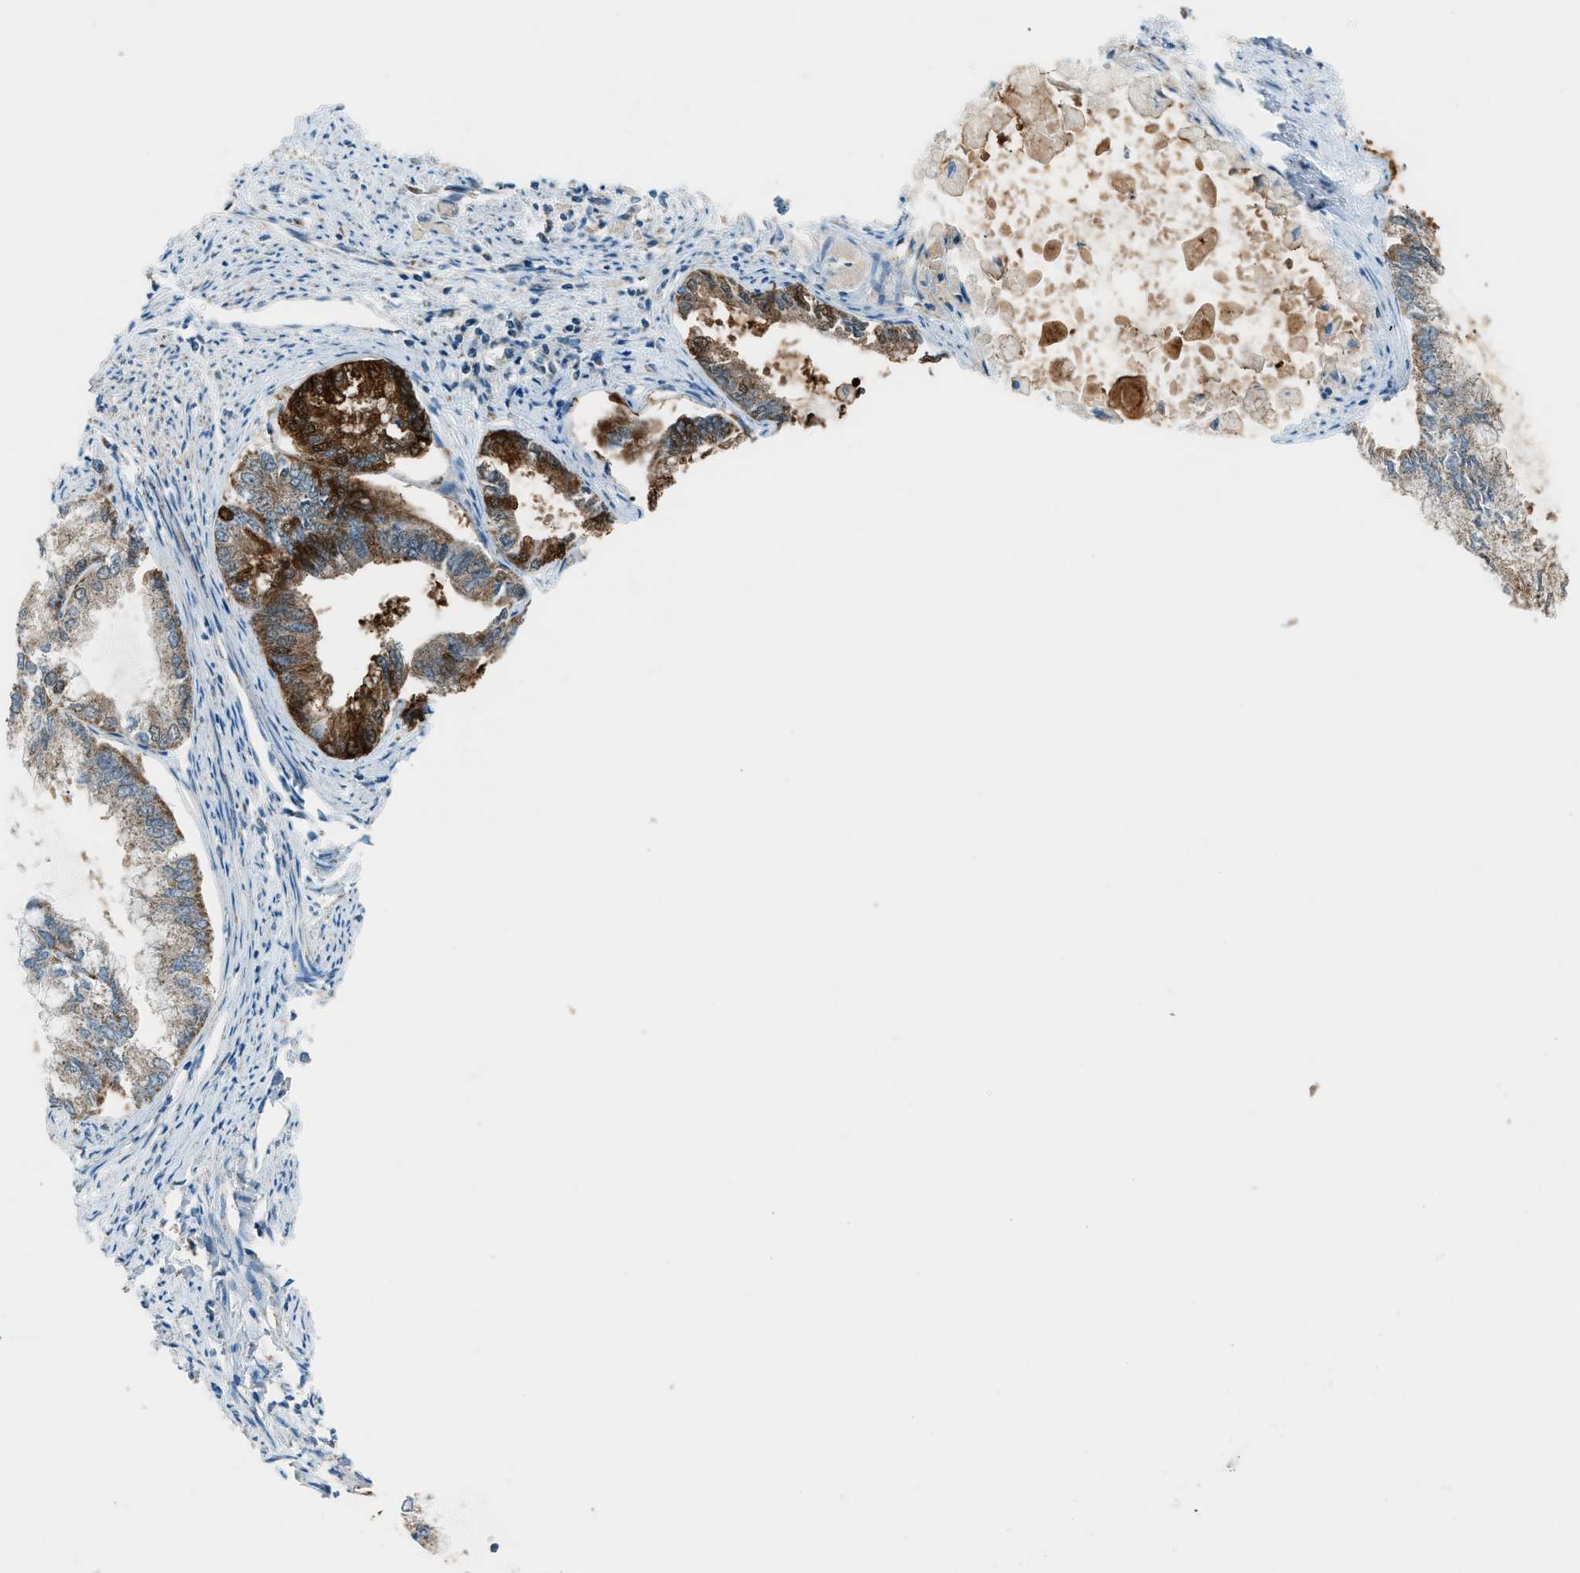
{"staining": {"intensity": "strong", "quantity": "25%-75%", "location": "cytoplasmic/membranous"}, "tissue": "endometrial cancer", "cell_type": "Tumor cells", "image_type": "cancer", "snomed": [{"axis": "morphology", "description": "Adenocarcinoma, NOS"}, {"axis": "topography", "description": "Endometrium"}], "caption": "A photomicrograph of human endometrial cancer (adenocarcinoma) stained for a protein demonstrates strong cytoplasmic/membranous brown staining in tumor cells. The protein of interest is stained brown, and the nuclei are stained in blue (DAB (3,3'-diaminobenzidine) IHC with brightfield microscopy, high magnification).", "gene": "PIGG", "patient": {"sex": "female", "age": 86}}